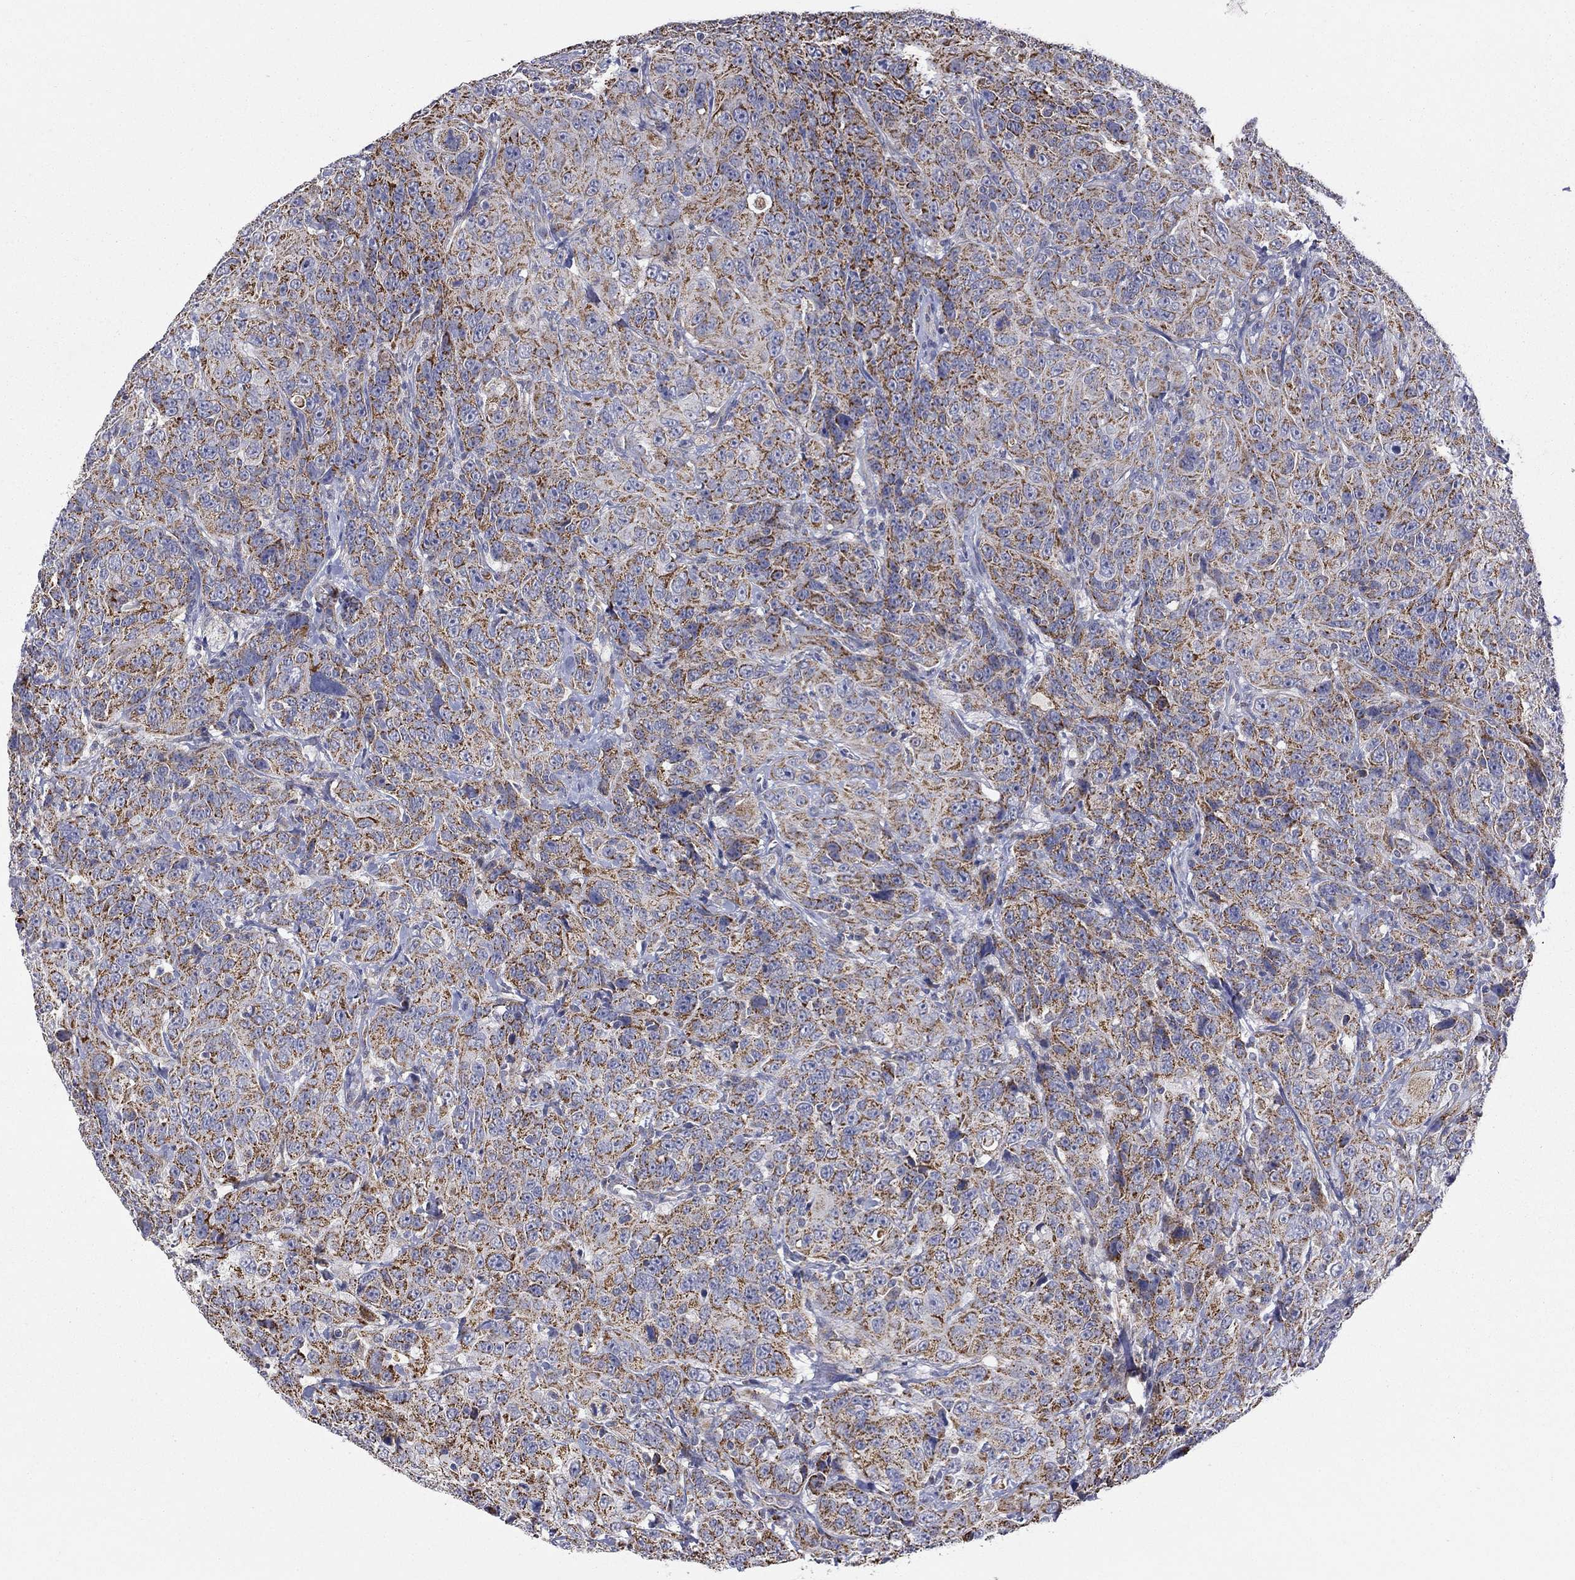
{"staining": {"intensity": "strong", "quantity": ">75%", "location": "cytoplasmic/membranous"}, "tissue": "urothelial cancer", "cell_type": "Tumor cells", "image_type": "cancer", "snomed": [{"axis": "morphology", "description": "Urothelial carcinoma, NOS"}, {"axis": "morphology", "description": "Urothelial carcinoma, High grade"}, {"axis": "topography", "description": "Urinary bladder"}], "caption": "Protein expression analysis of human urothelial cancer reveals strong cytoplasmic/membranous staining in approximately >75% of tumor cells. The protein of interest is stained brown, and the nuclei are stained in blue (DAB (3,3'-diaminobenzidine) IHC with brightfield microscopy, high magnification).", "gene": "HPS5", "patient": {"sex": "female", "age": 73}}